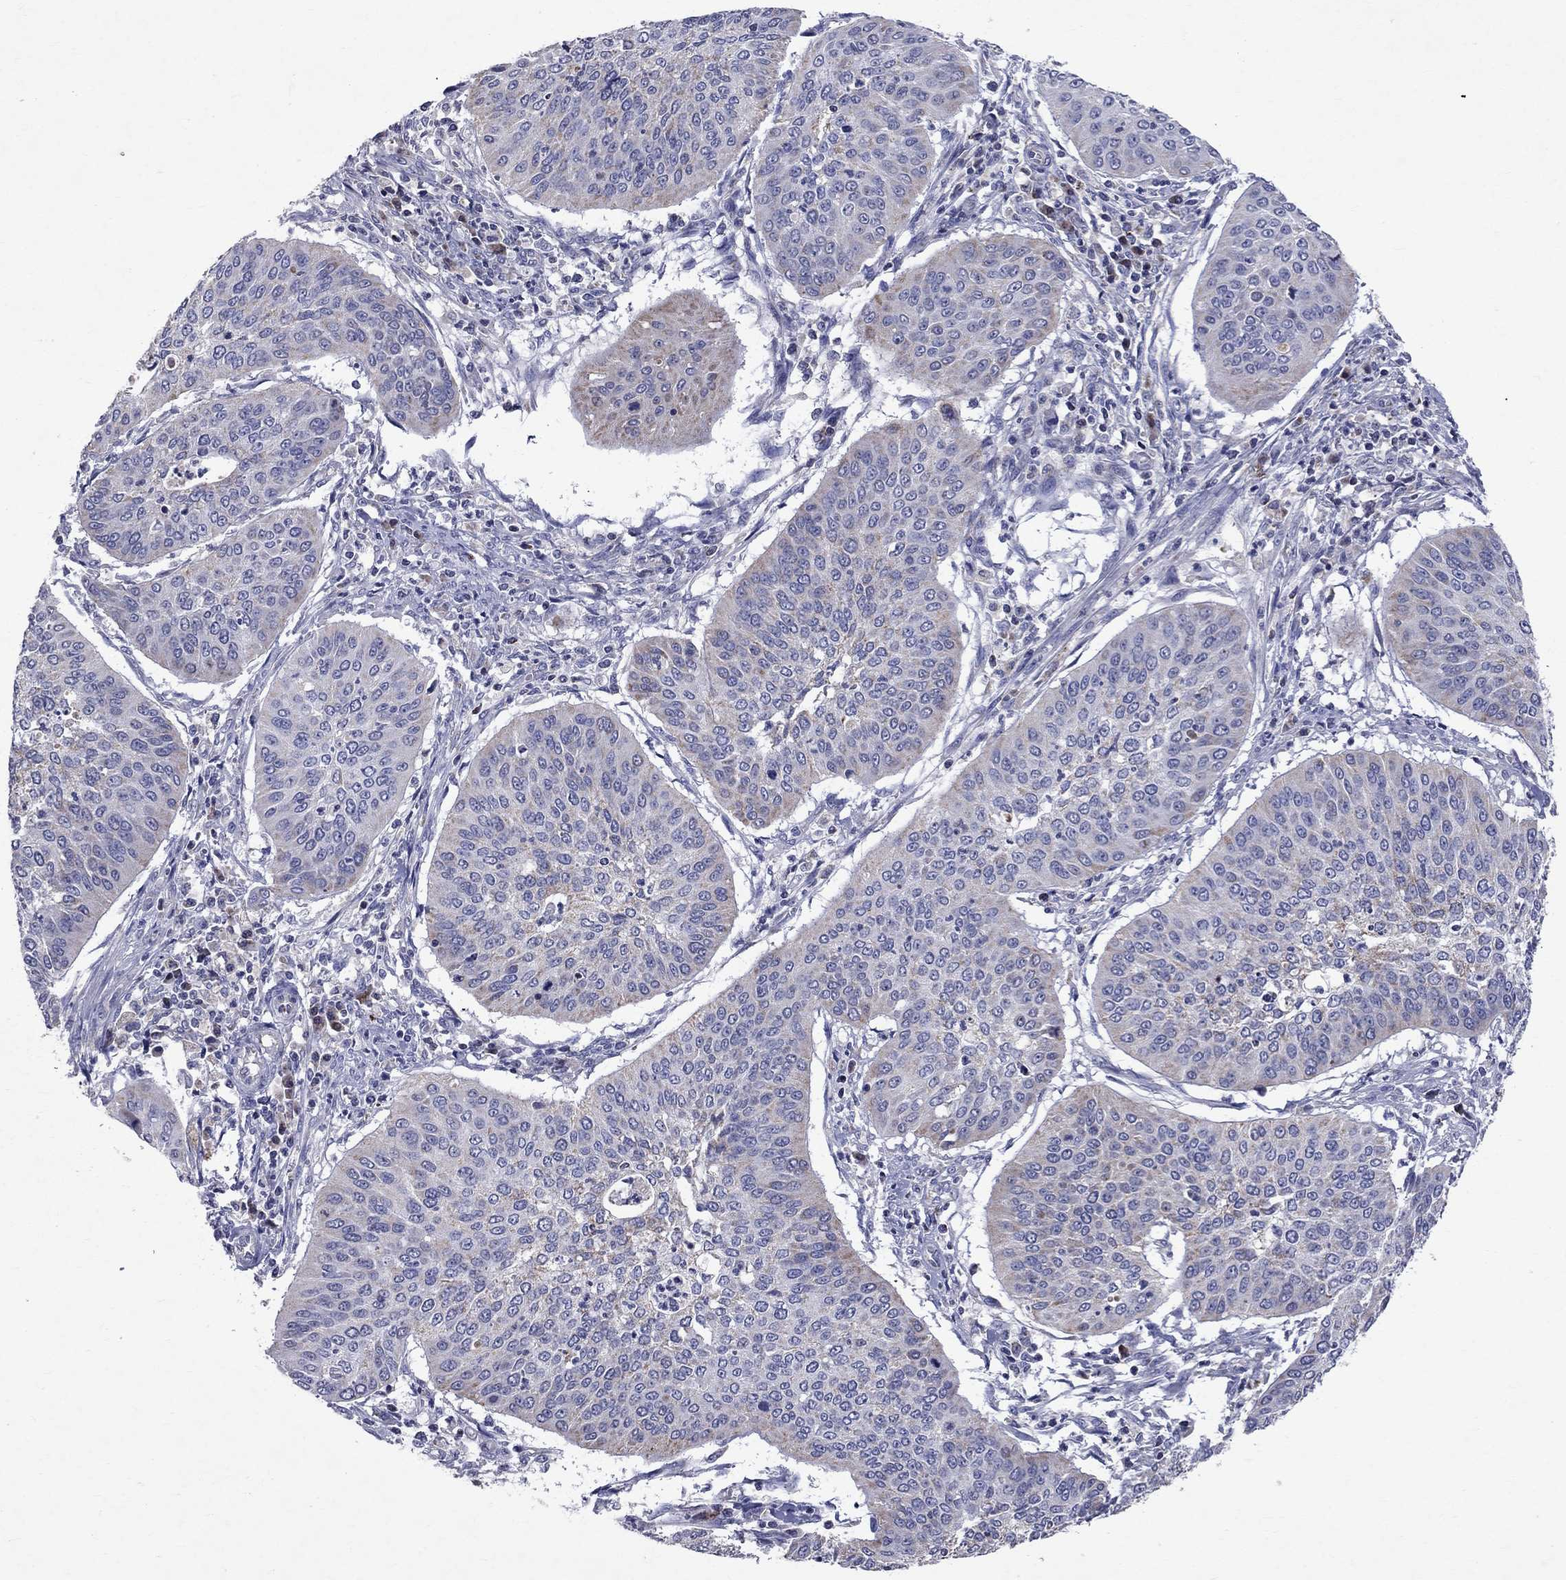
{"staining": {"intensity": "weak", "quantity": "25%-75%", "location": "cytoplasmic/membranous"}, "tissue": "cervical cancer", "cell_type": "Tumor cells", "image_type": "cancer", "snomed": [{"axis": "morphology", "description": "Normal tissue, NOS"}, {"axis": "morphology", "description": "Squamous cell carcinoma, NOS"}, {"axis": "topography", "description": "Cervix"}], "caption": "This is an image of IHC staining of cervical cancer, which shows weak positivity in the cytoplasmic/membranous of tumor cells.", "gene": "SLC4A10", "patient": {"sex": "female", "age": 39}}